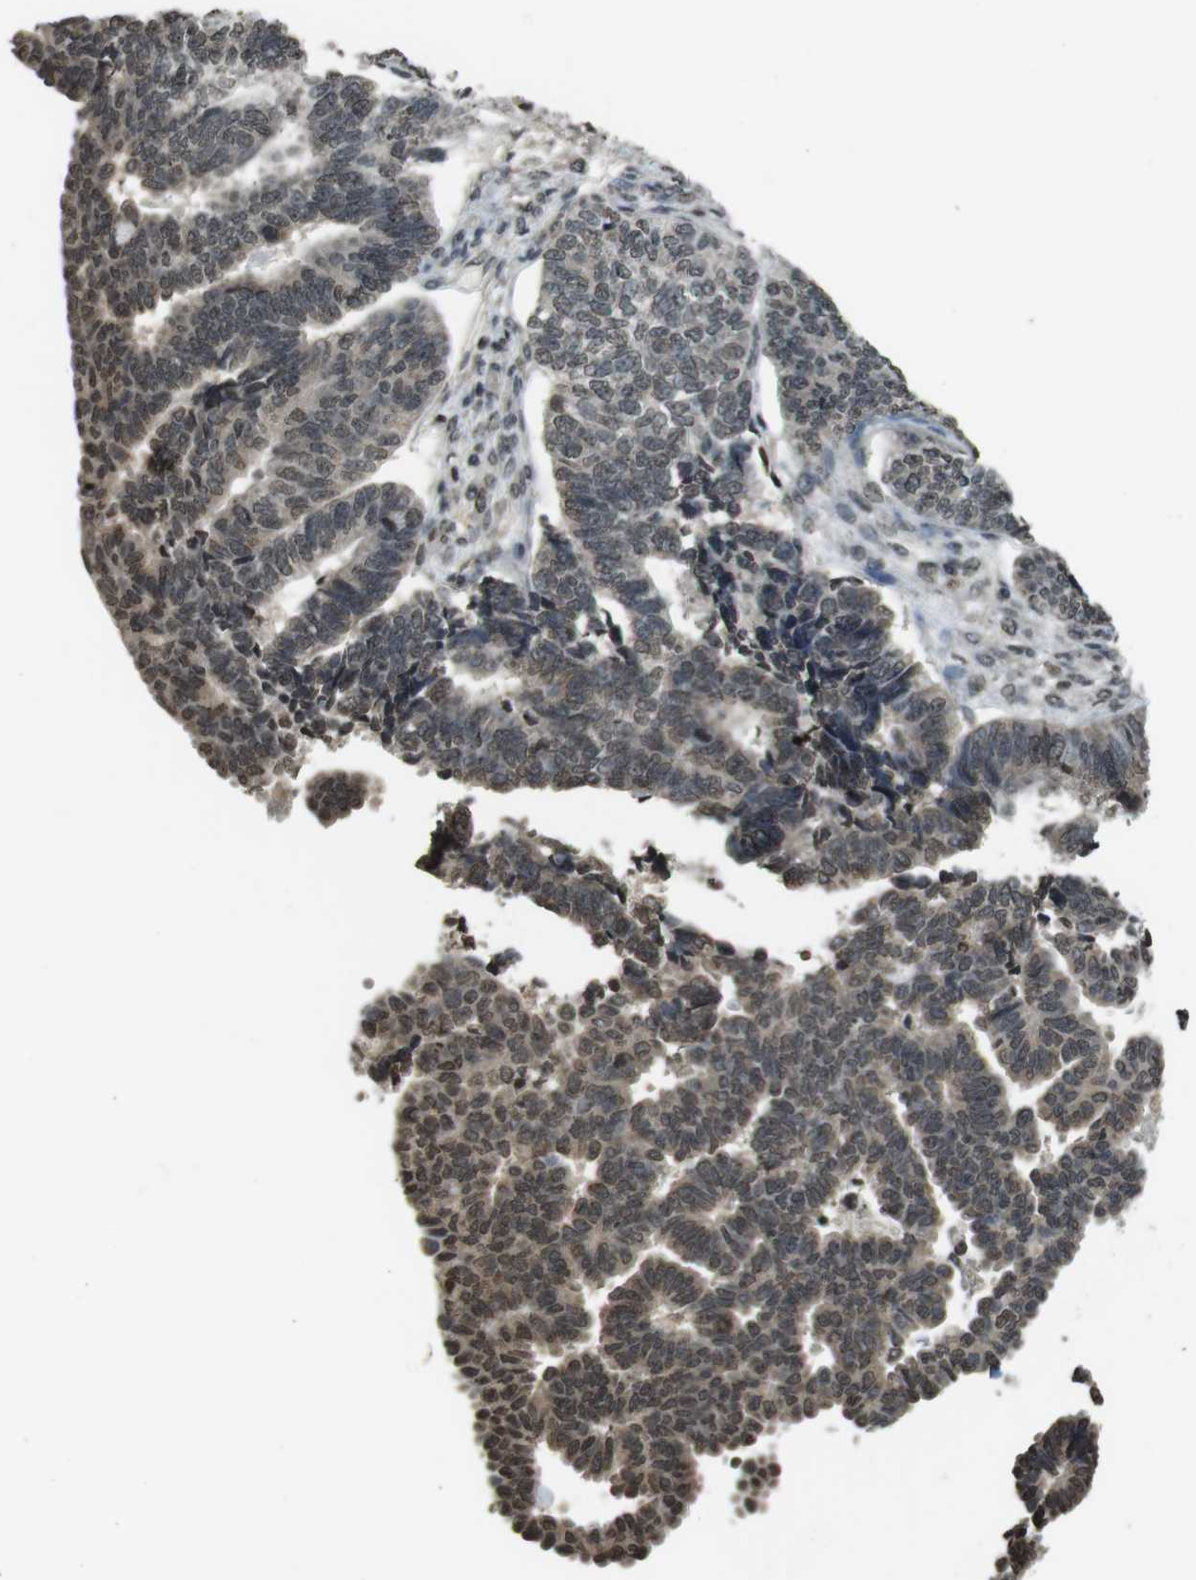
{"staining": {"intensity": "moderate", "quantity": "<25%", "location": "nuclear"}, "tissue": "endometrial cancer", "cell_type": "Tumor cells", "image_type": "cancer", "snomed": [{"axis": "morphology", "description": "Adenocarcinoma, NOS"}, {"axis": "topography", "description": "Endometrium"}], "caption": "Tumor cells demonstrate low levels of moderate nuclear staining in about <25% of cells in human adenocarcinoma (endometrial).", "gene": "MAF", "patient": {"sex": "female", "age": 70}}